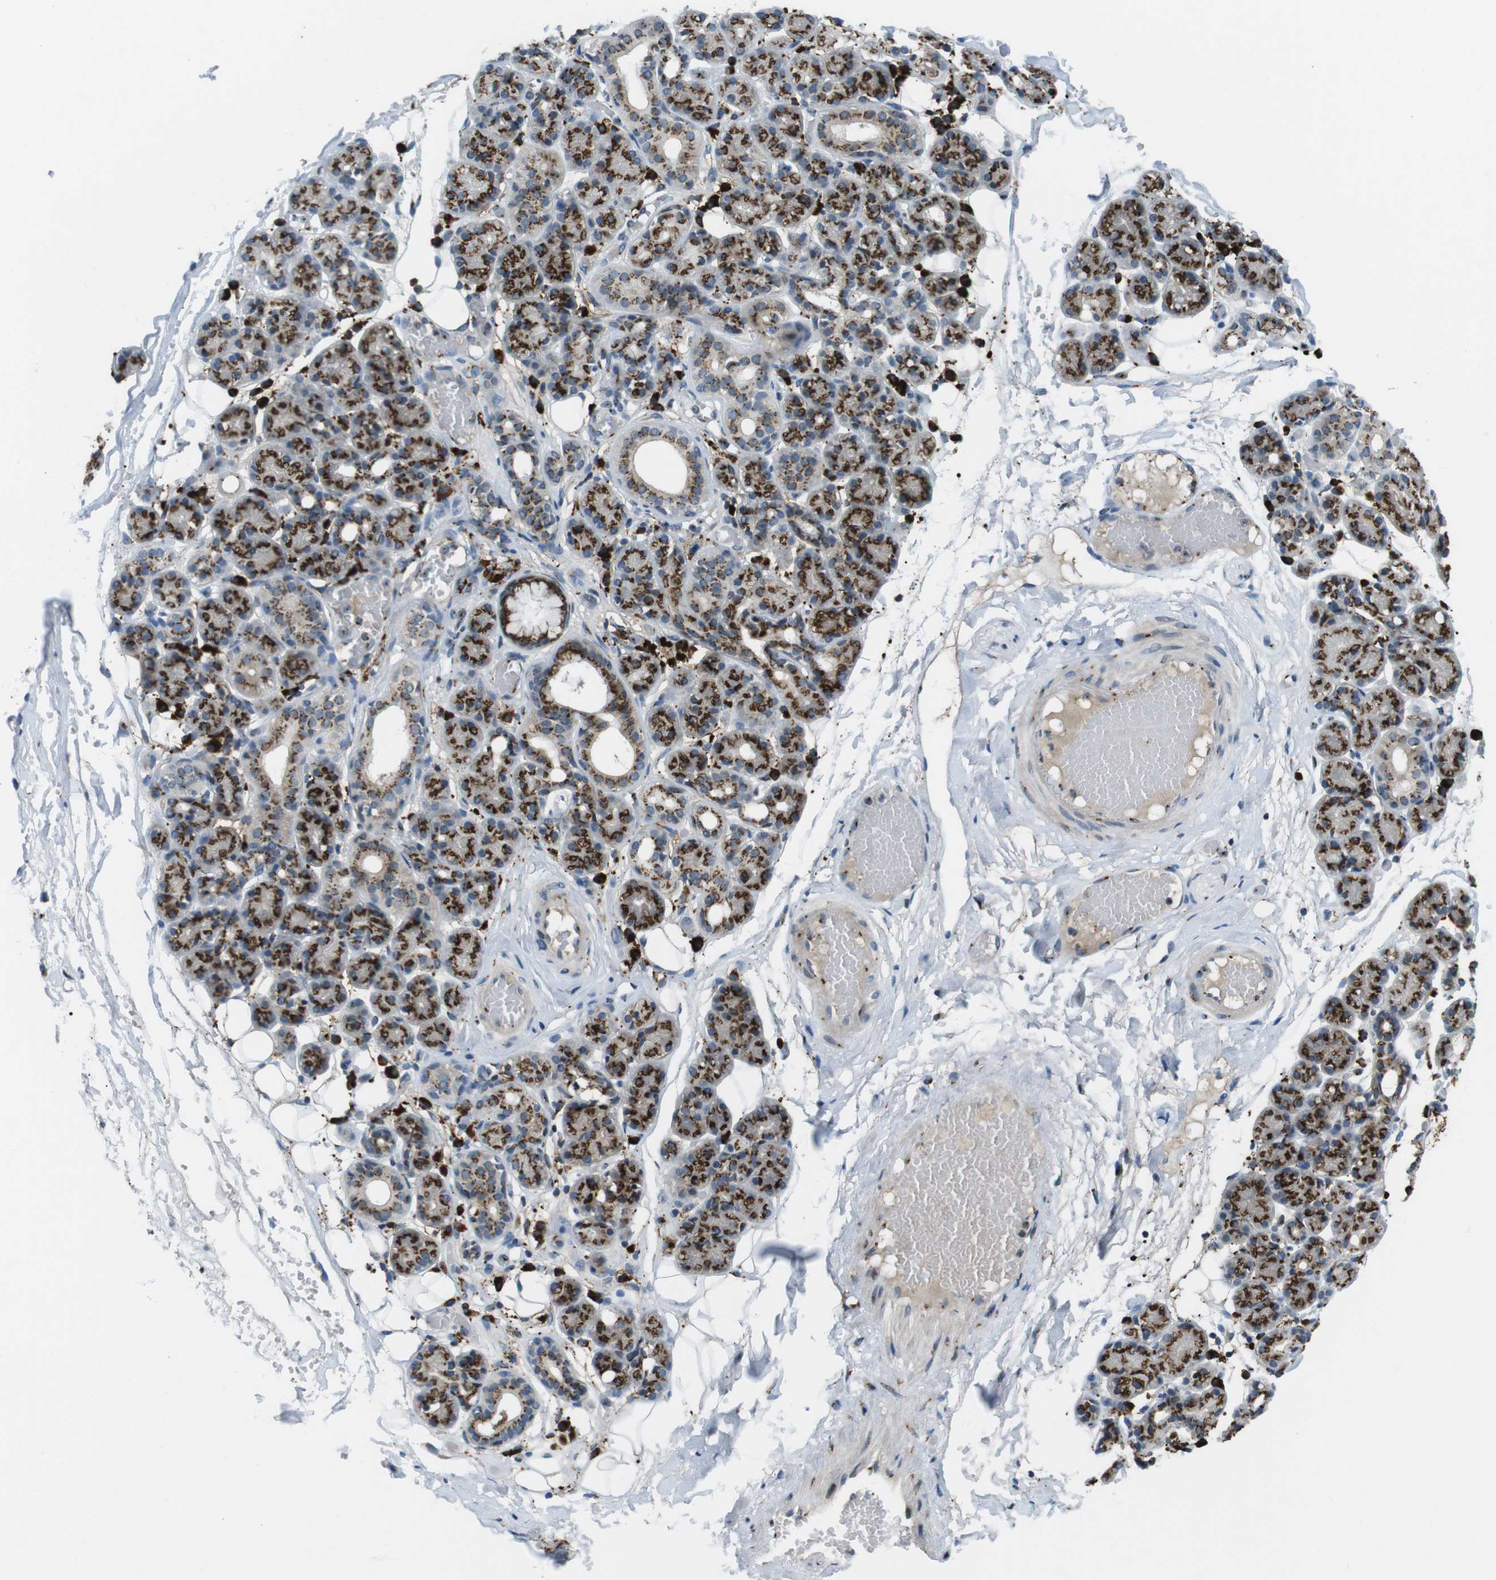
{"staining": {"intensity": "strong", "quantity": ">75%", "location": "cytoplasmic/membranous"}, "tissue": "salivary gland", "cell_type": "Glandular cells", "image_type": "normal", "snomed": [{"axis": "morphology", "description": "Normal tissue, NOS"}, {"axis": "topography", "description": "Salivary gland"}], "caption": "Salivary gland stained with a brown dye shows strong cytoplasmic/membranous positive expression in approximately >75% of glandular cells.", "gene": "ZFPL1", "patient": {"sex": "male", "age": 63}}